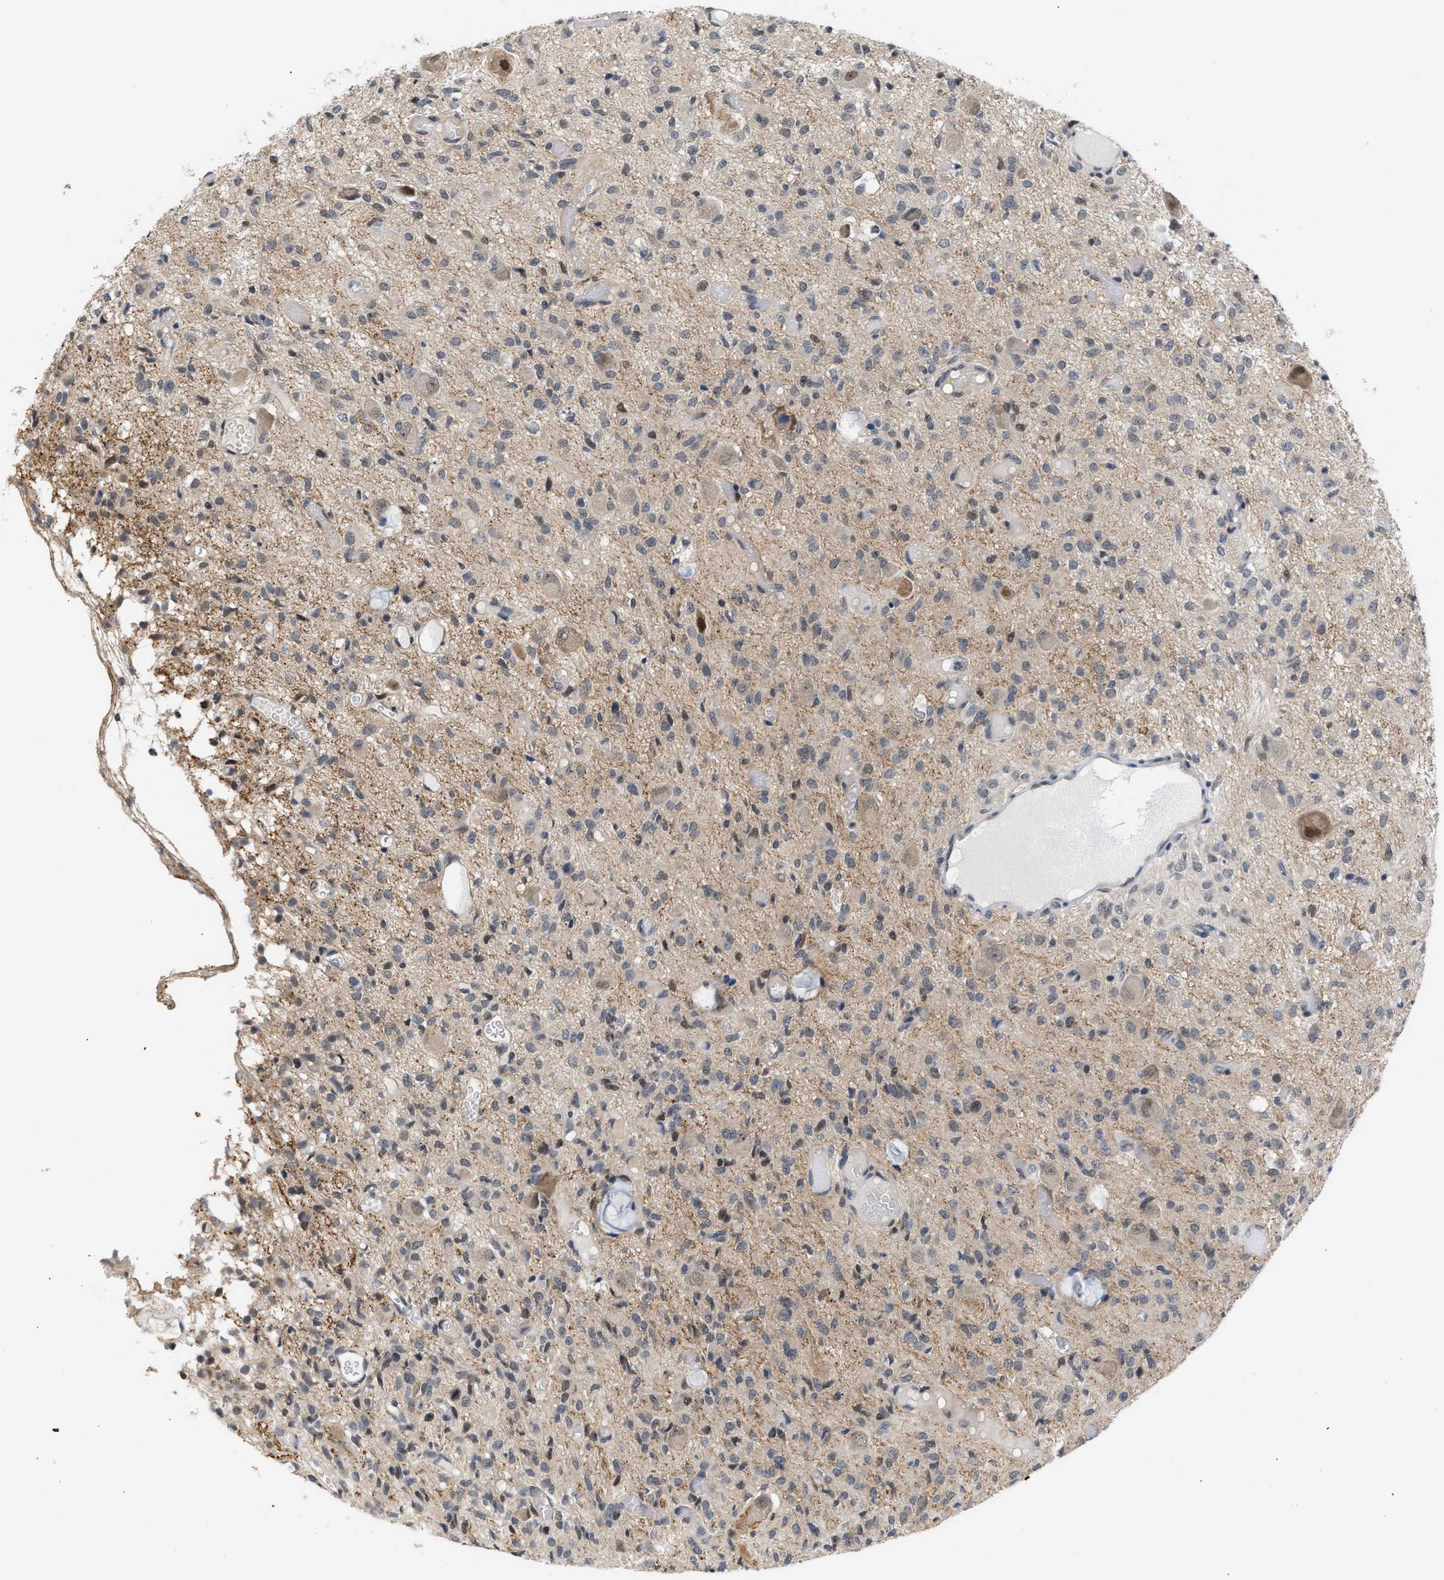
{"staining": {"intensity": "weak", "quantity": "25%-75%", "location": "cytoplasmic/membranous,nuclear"}, "tissue": "glioma", "cell_type": "Tumor cells", "image_type": "cancer", "snomed": [{"axis": "morphology", "description": "Glioma, malignant, High grade"}, {"axis": "topography", "description": "Brain"}], "caption": "This is an image of immunohistochemistry staining of glioma, which shows weak expression in the cytoplasmic/membranous and nuclear of tumor cells.", "gene": "TXNRD3", "patient": {"sex": "female", "age": 59}}